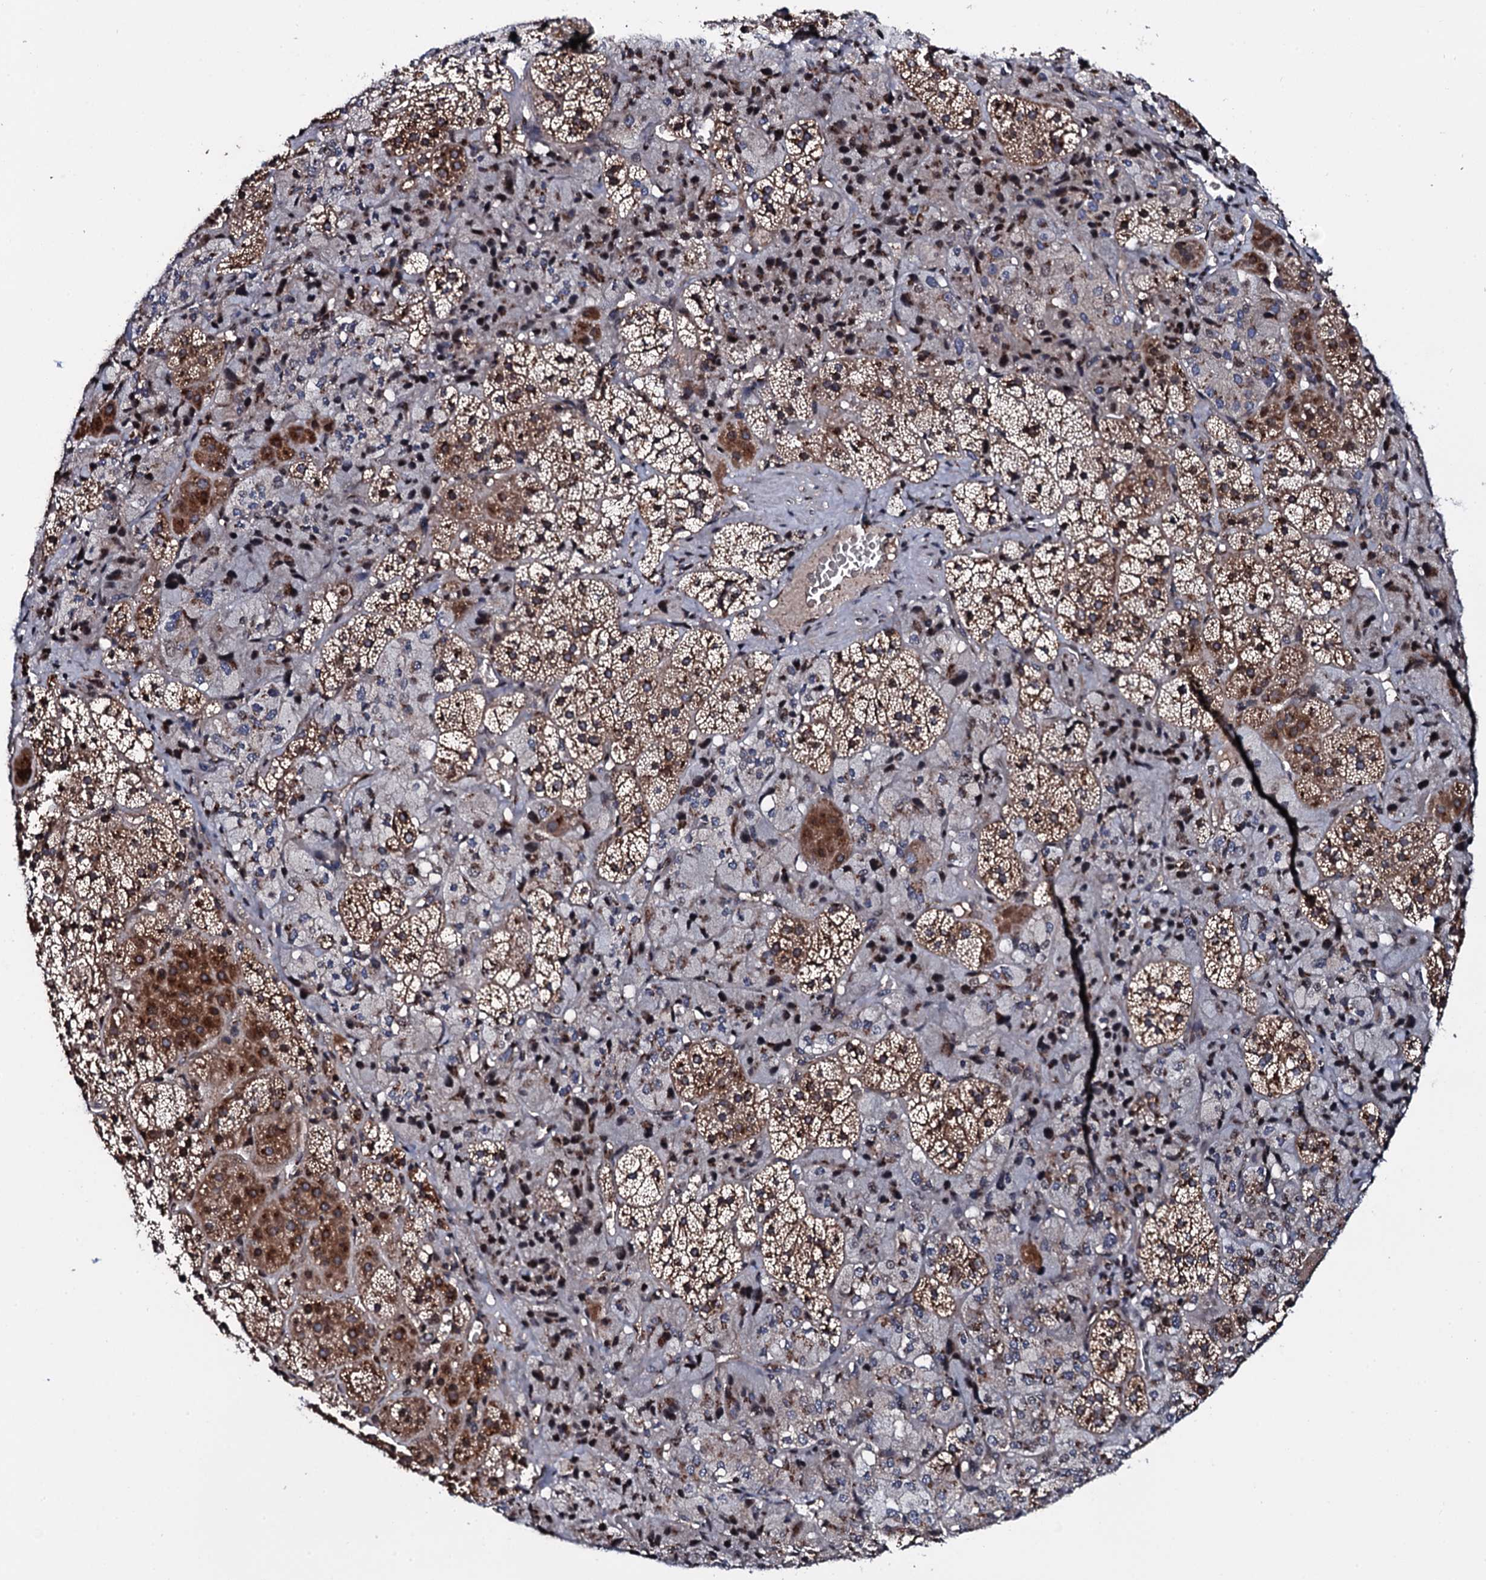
{"staining": {"intensity": "moderate", "quantity": ">75%", "location": "cytoplasmic/membranous"}, "tissue": "adrenal gland", "cell_type": "Glandular cells", "image_type": "normal", "snomed": [{"axis": "morphology", "description": "Normal tissue, NOS"}, {"axis": "topography", "description": "Adrenal gland"}], "caption": "Immunohistochemistry (IHC) staining of normal adrenal gland, which exhibits medium levels of moderate cytoplasmic/membranous staining in approximately >75% of glandular cells indicating moderate cytoplasmic/membranous protein expression. The staining was performed using DAB (brown) for protein detection and nuclei were counterstained in hematoxylin (blue).", "gene": "PLET1", "patient": {"sex": "female", "age": 44}}